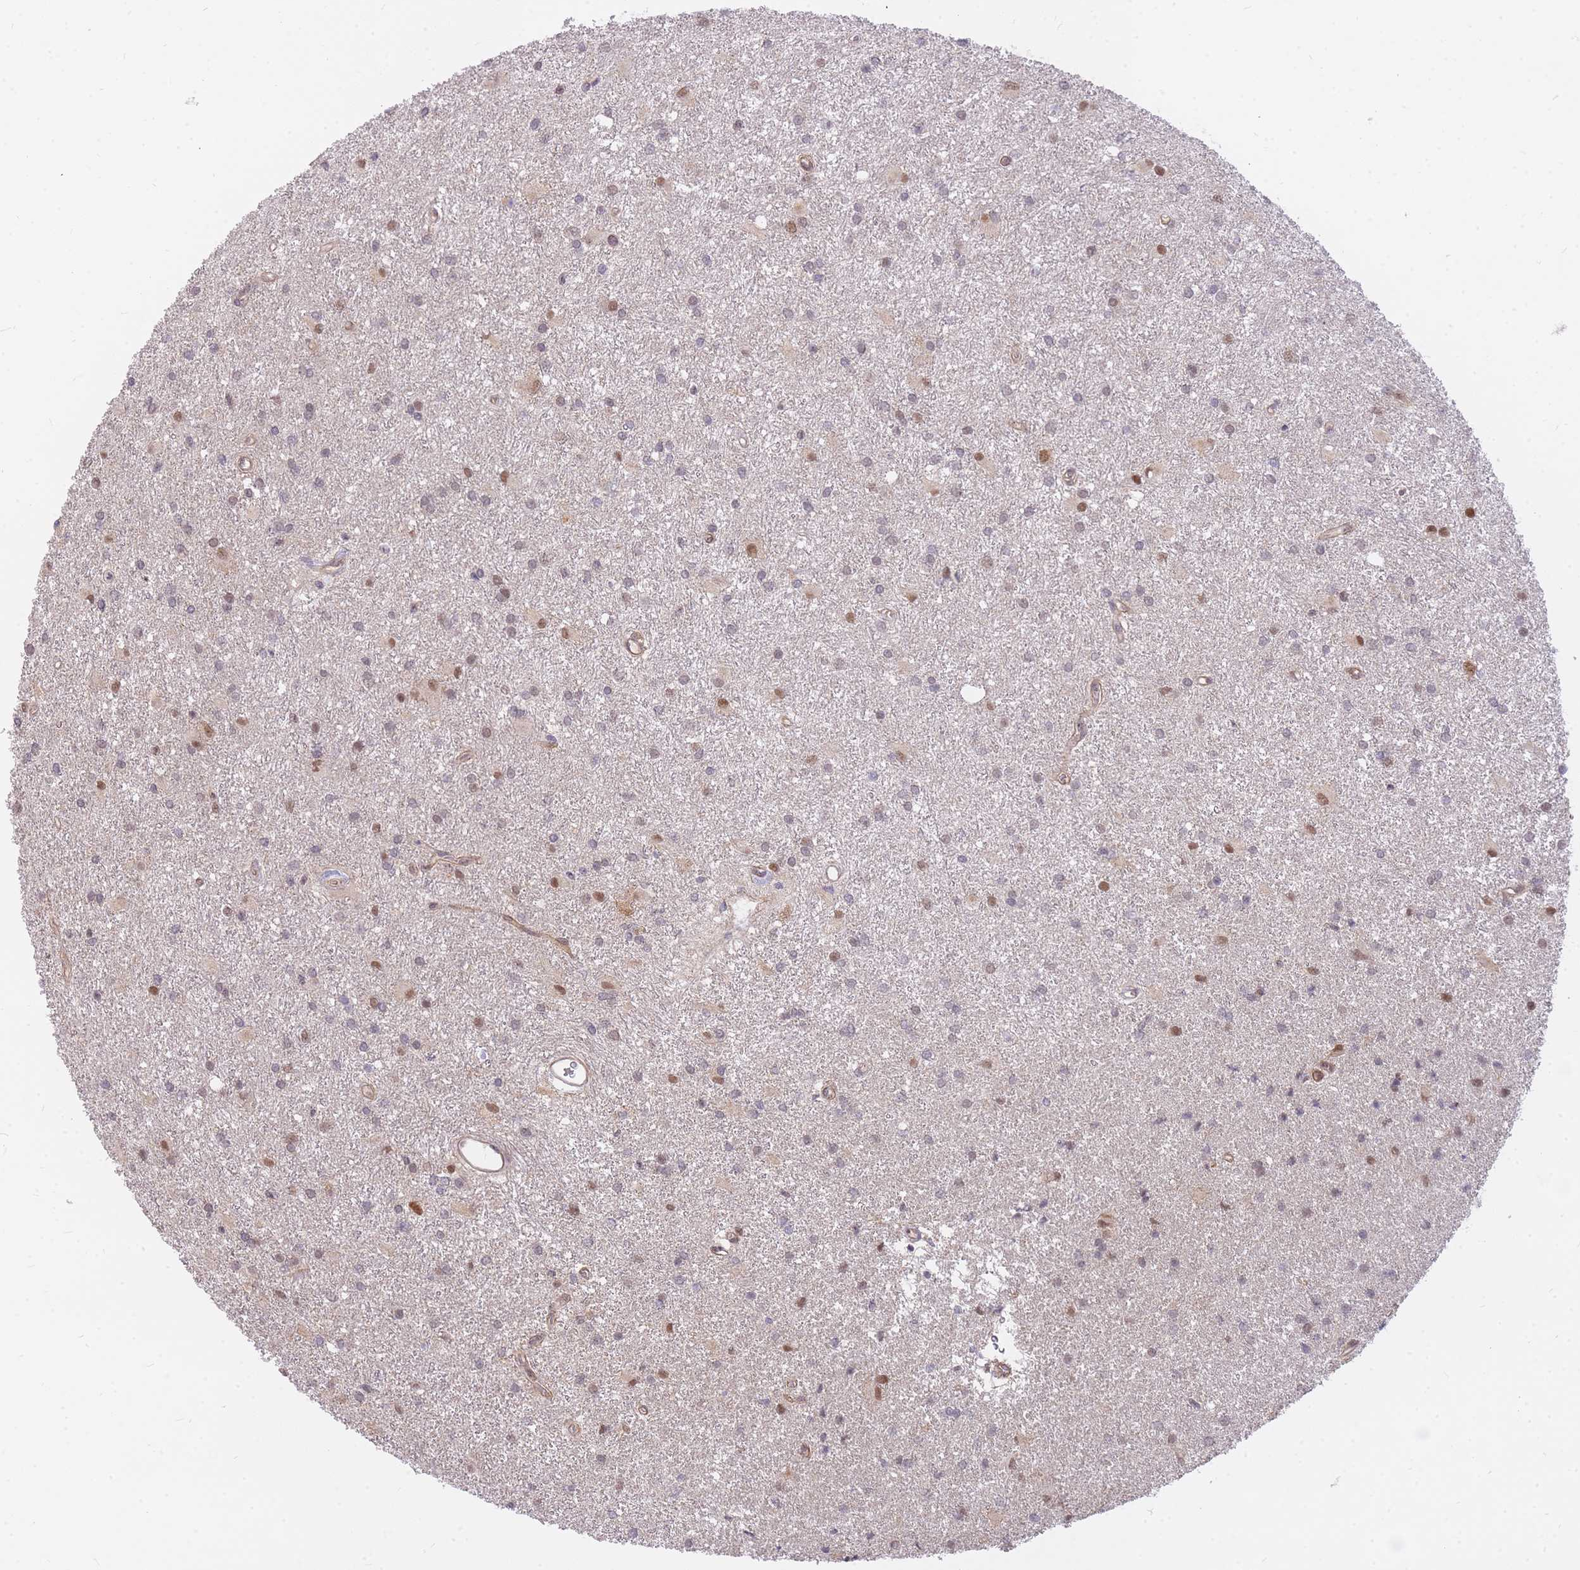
{"staining": {"intensity": "moderate", "quantity": "<25%", "location": "nuclear"}, "tissue": "glioma", "cell_type": "Tumor cells", "image_type": "cancer", "snomed": [{"axis": "morphology", "description": "Glioma, malignant, High grade"}, {"axis": "topography", "description": "Brain"}], "caption": "Tumor cells reveal low levels of moderate nuclear positivity in approximately <25% of cells in human glioma.", "gene": "TLE2", "patient": {"sex": "female", "age": 50}}